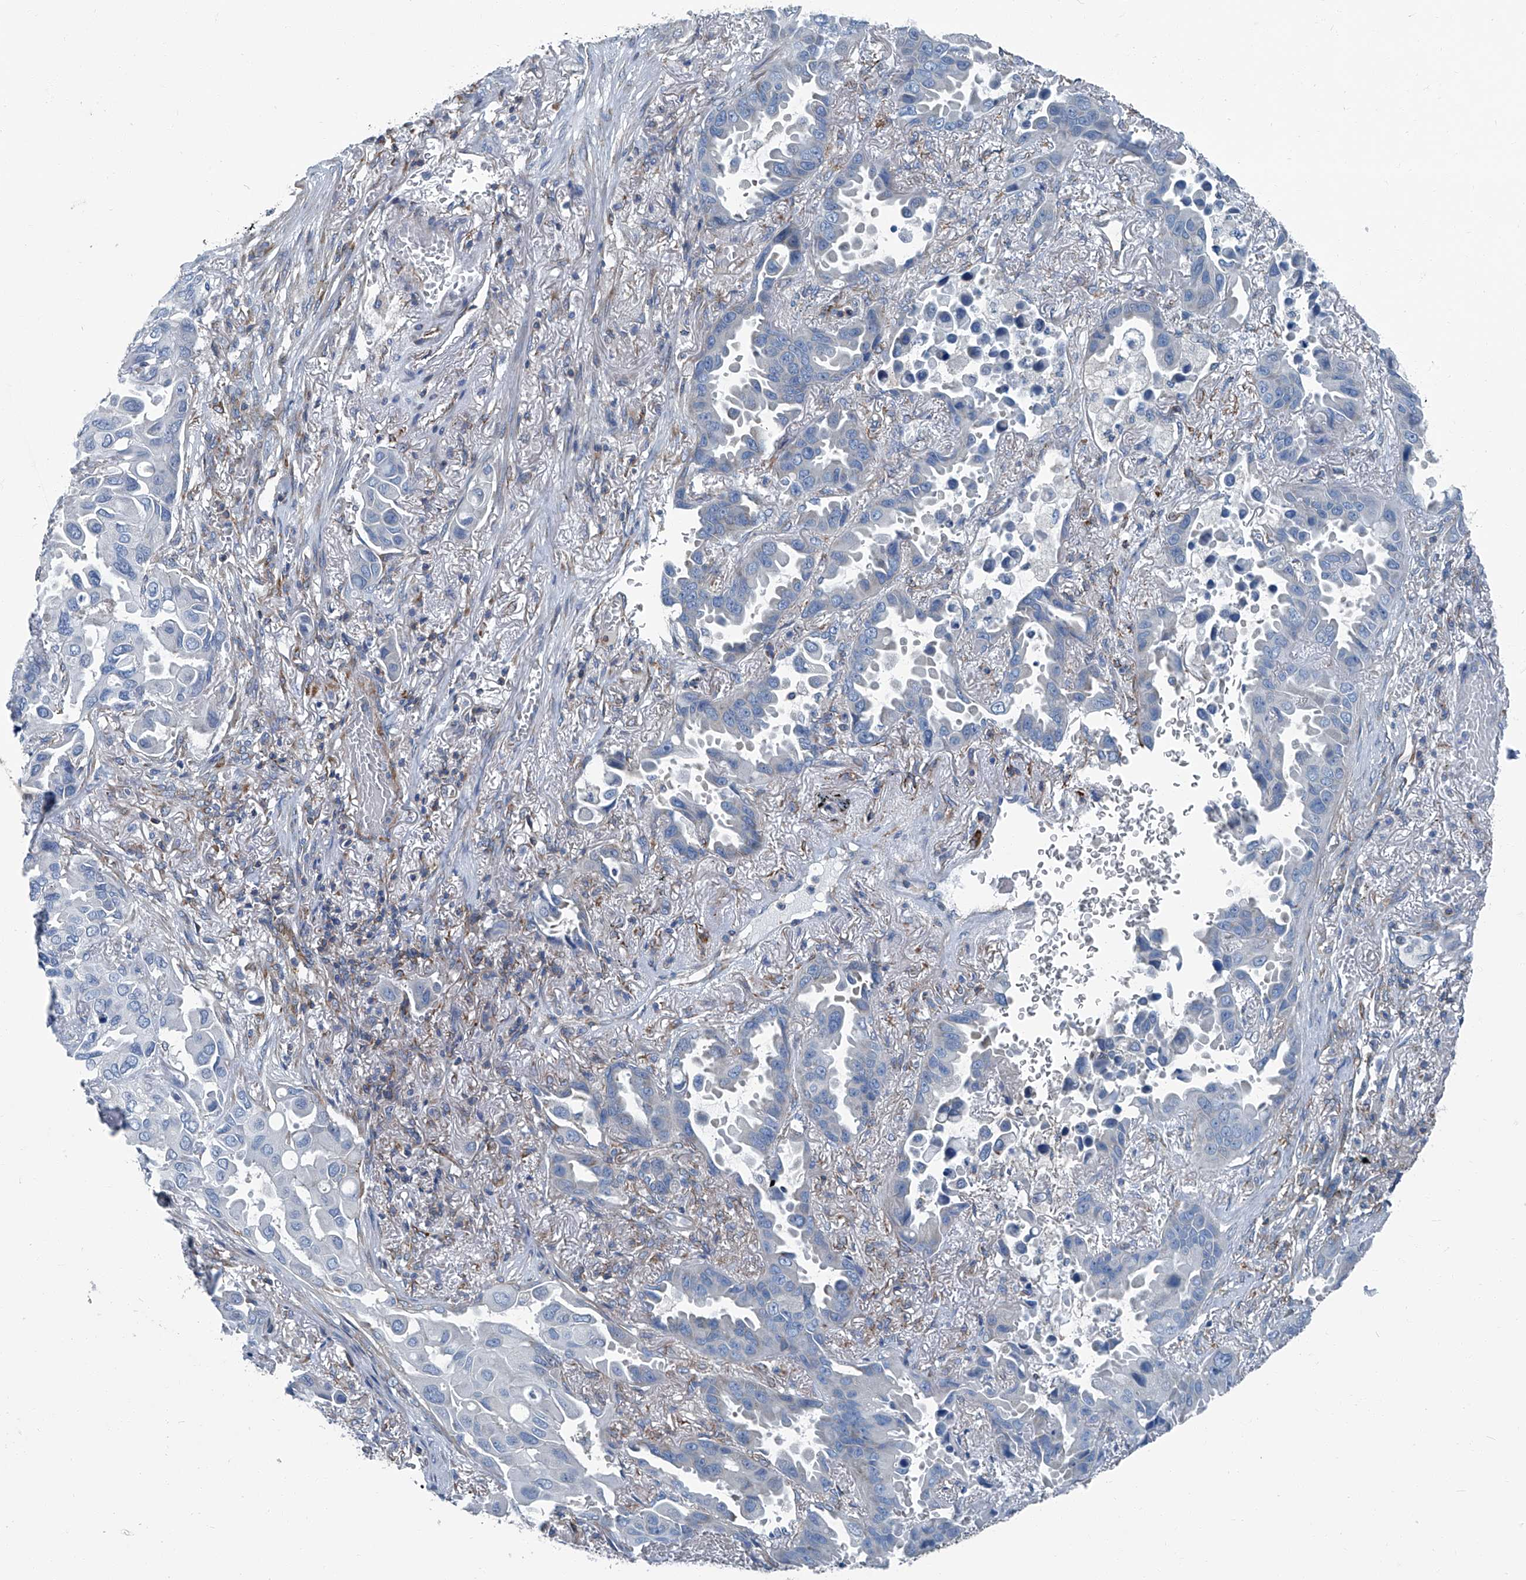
{"staining": {"intensity": "negative", "quantity": "none", "location": "none"}, "tissue": "lung cancer", "cell_type": "Tumor cells", "image_type": "cancer", "snomed": [{"axis": "morphology", "description": "Adenocarcinoma, NOS"}, {"axis": "topography", "description": "Lung"}], "caption": "IHC image of neoplastic tissue: human lung cancer stained with DAB (3,3'-diaminobenzidine) shows no significant protein expression in tumor cells.", "gene": "SEPTIN7", "patient": {"sex": "male", "age": 64}}